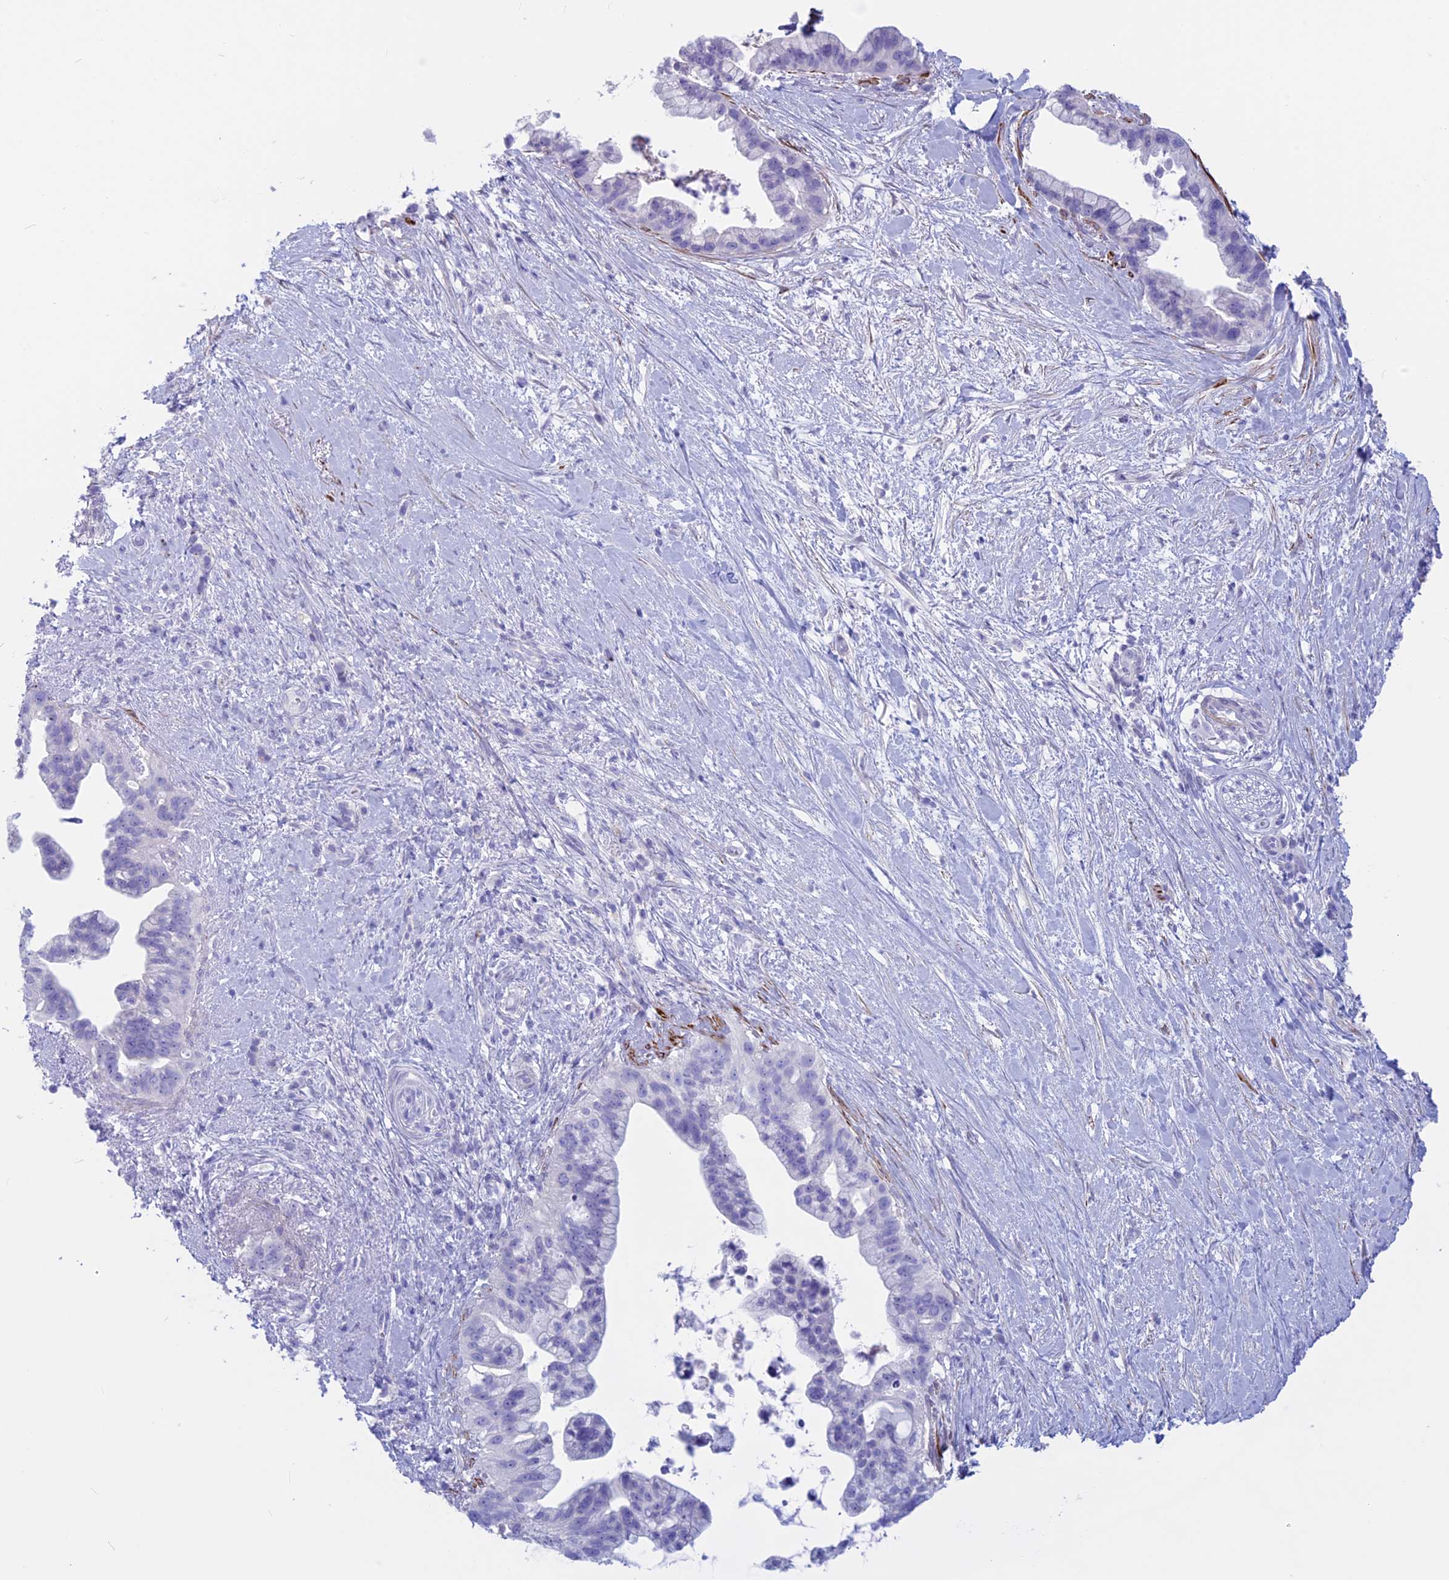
{"staining": {"intensity": "negative", "quantity": "none", "location": "none"}, "tissue": "pancreatic cancer", "cell_type": "Tumor cells", "image_type": "cancer", "snomed": [{"axis": "morphology", "description": "Adenocarcinoma, NOS"}, {"axis": "topography", "description": "Pancreas"}], "caption": "Pancreatic adenocarcinoma was stained to show a protein in brown. There is no significant positivity in tumor cells.", "gene": "GAPDHS", "patient": {"sex": "female", "age": 83}}